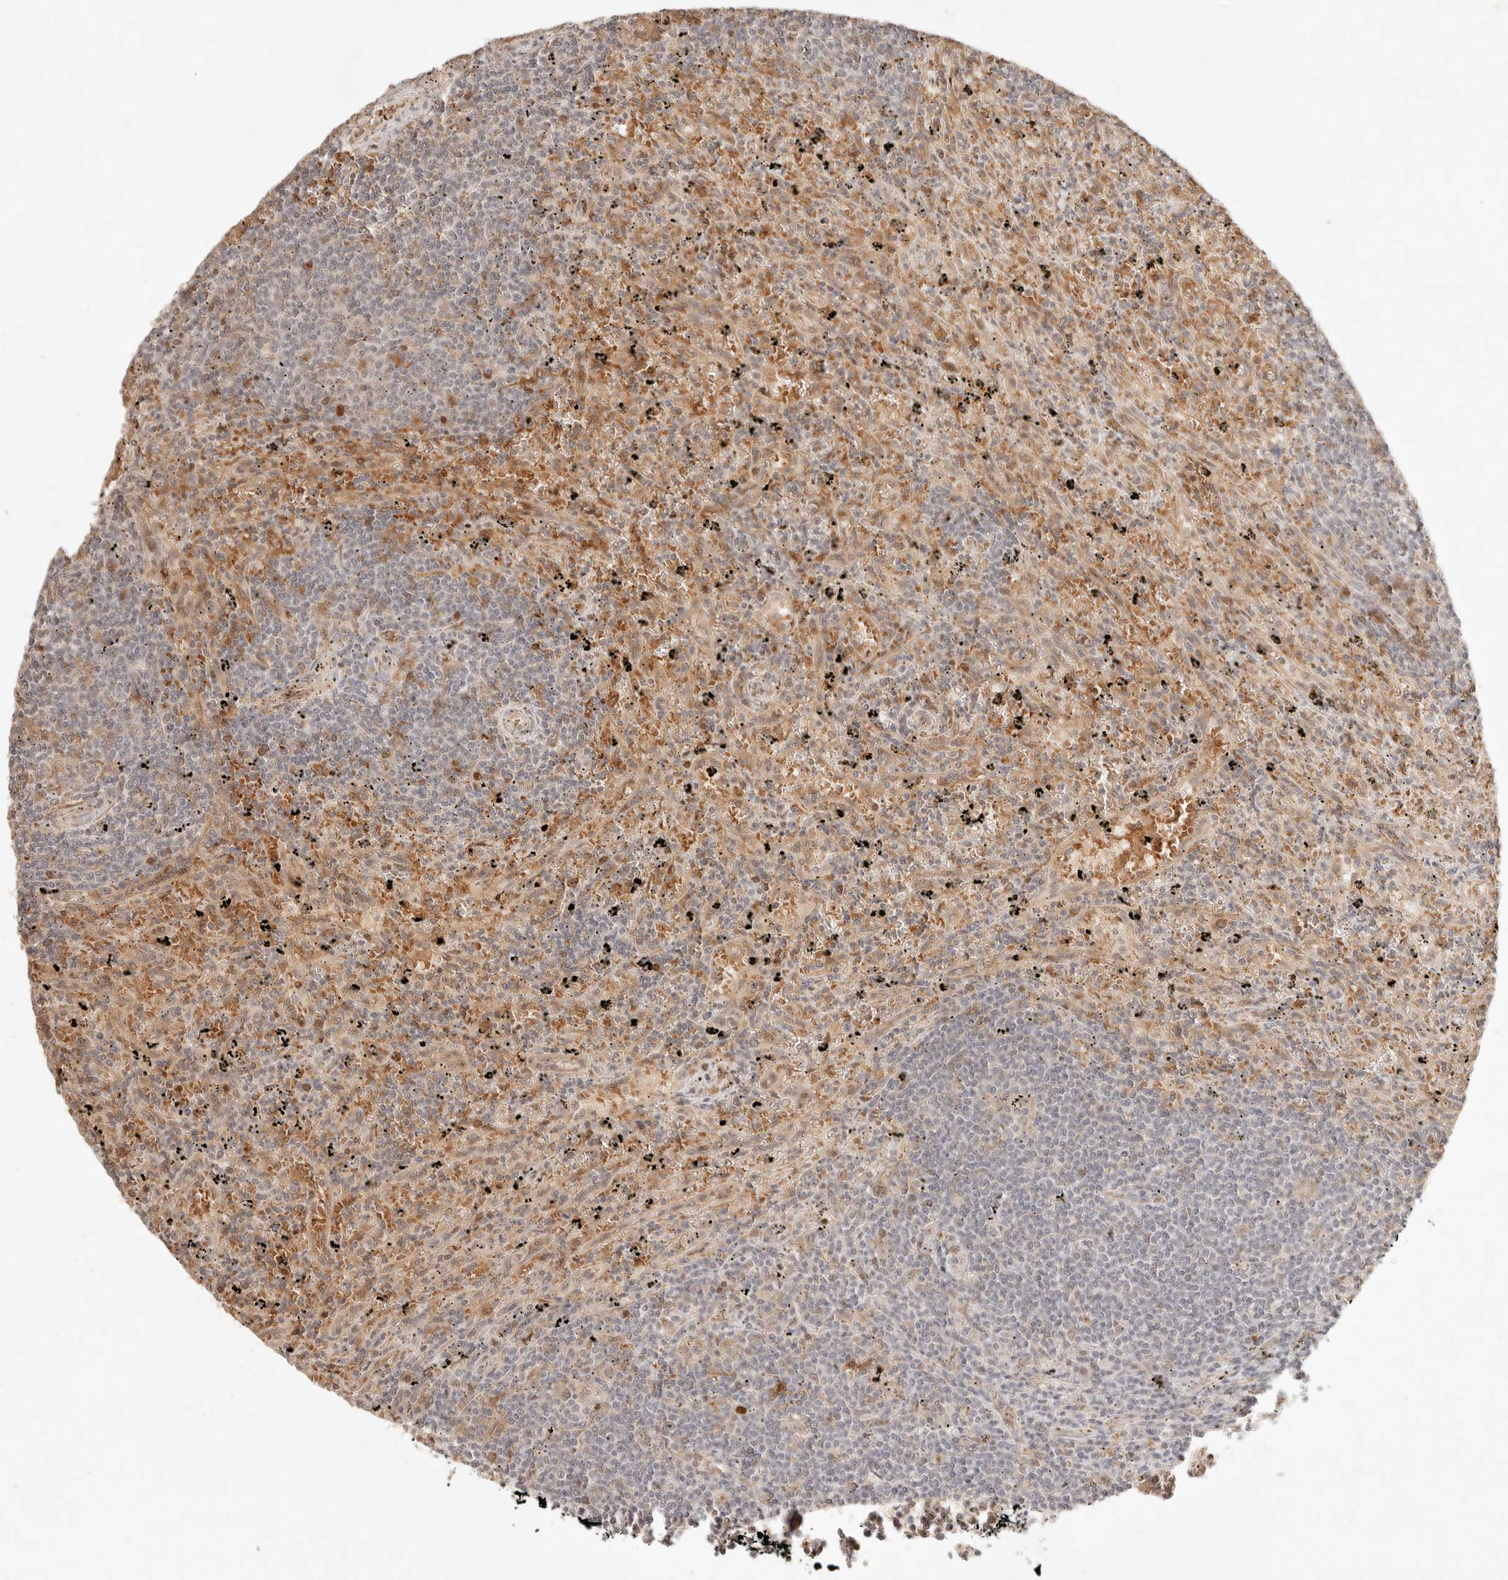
{"staining": {"intensity": "weak", "quantity": "25%-75%", "location": "nuclear"}, "tissue": "lymphoma", "cell_type": "Tumor cells", "image_type": "cancer", "snomed": [{"axis": "morphology", "description": "Malignant lymphoma, non-Hodgkin's type, Low grade"}, {"axis": "topography", "description": "Spleen"}], "caption": "This micrograph shows malignant lymphoma, non-Hodgkin's type (low-grade) stained with immunohistochemistry (IHC) to label a protein in brown. The nuclear of tumor cells show weak positivity for the protein. Nuclei are counter-stained blue.", "gene": "MEP1A", "patient": {"sex": "male", "age": 76}}